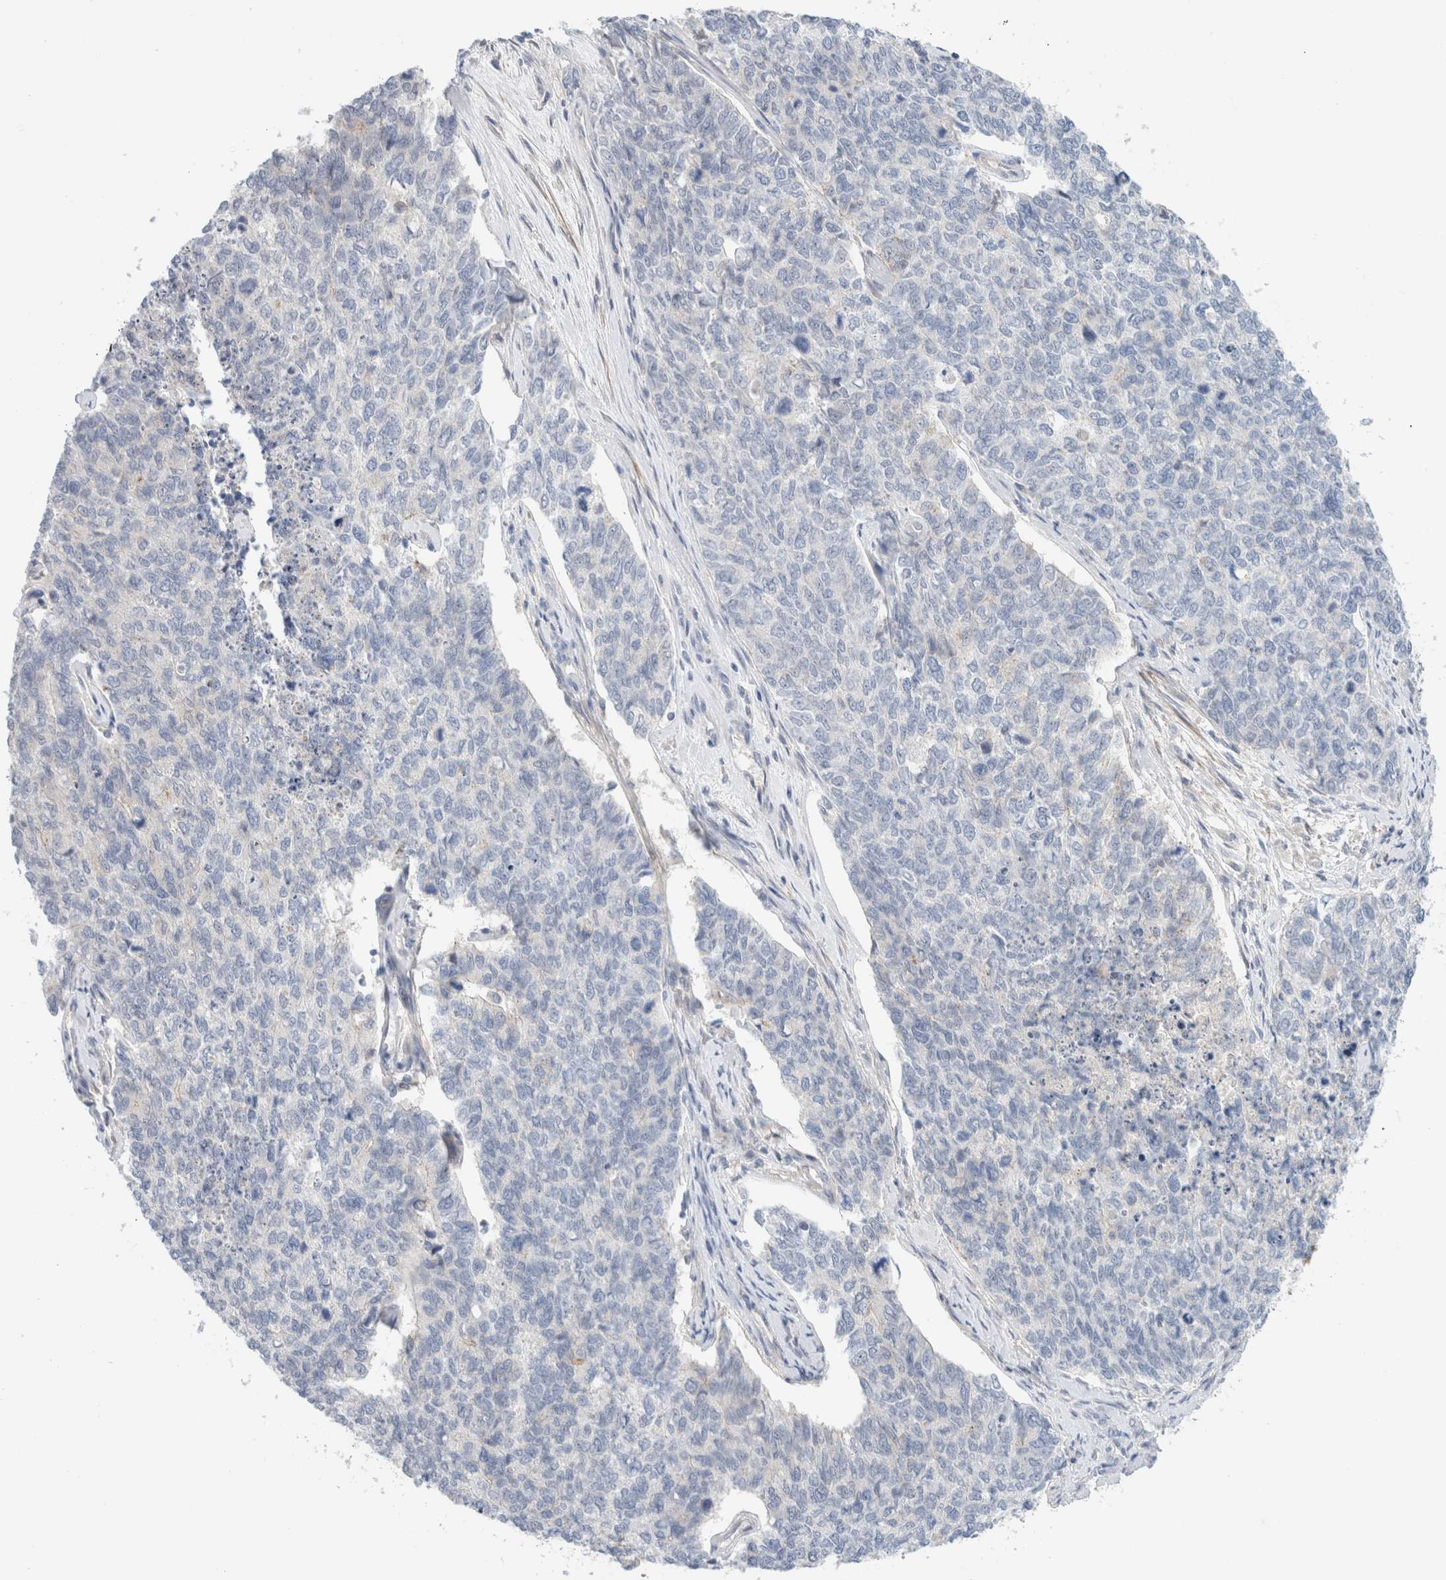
{"staining": {"intensity": "negative", "quantity": "none", "location": "none"}, "tissue": "cervical cancer", "cell_type": "Tumor cells", "image_type": "cancer", "snomed": [{"axis": "morphology", "description": "Squamous cell carcinoma, NOS"}, {"axis": "topography", "description": "Cervix"}], "caption": "Immunohistochemistry of human cervical cancer reveals no positivity in tumor cells. Brightfield microscopy of immunohistochemistry stained with DAB (brown) and hematoxylin (blue), captured at high magnification.", "gene": "SDR16C5", "patient": {"sex": "female", "age": 63}}